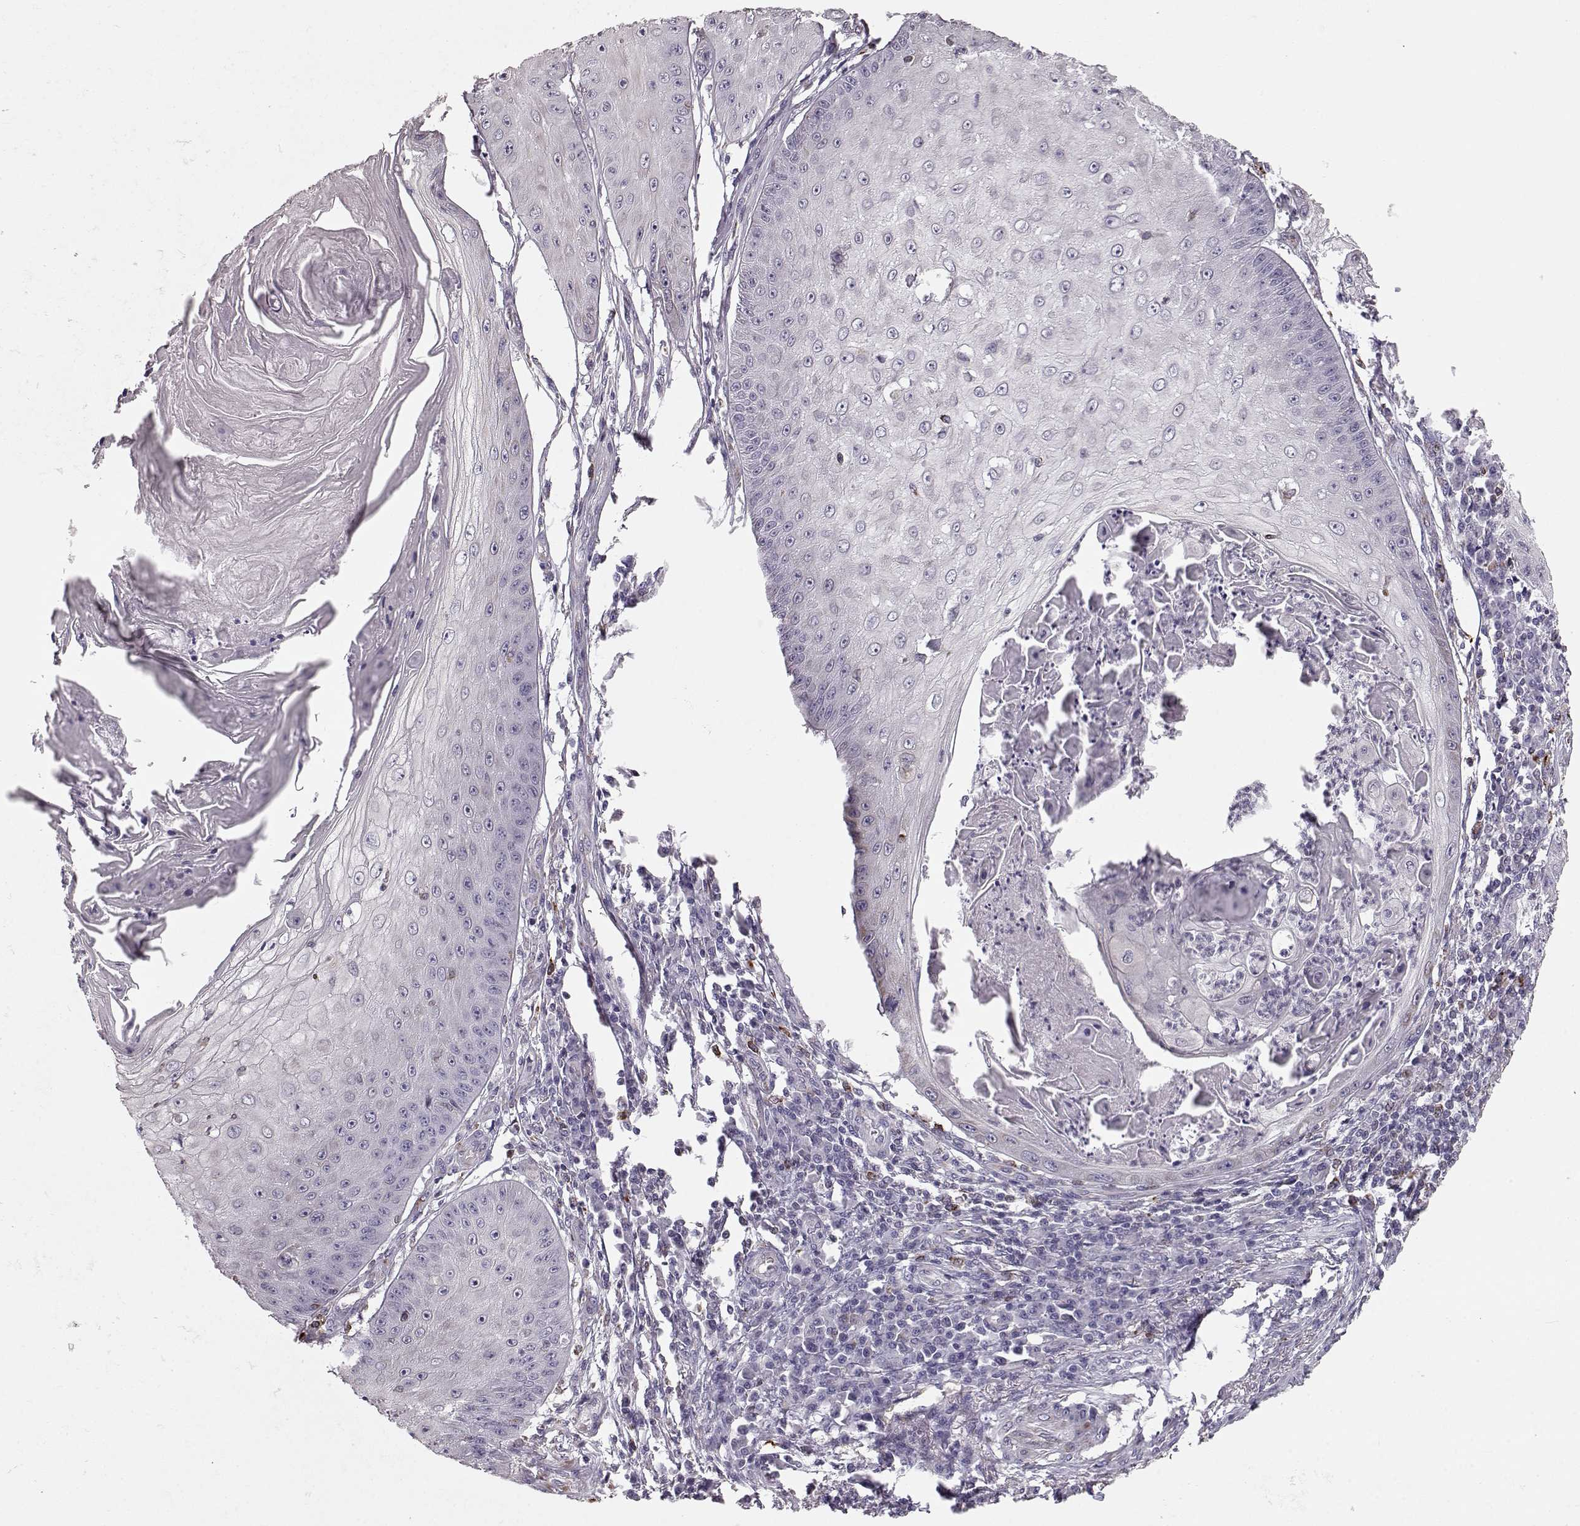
{"staining": {"intensity": "negative", "quantity": "none", "location": "none"}, "tissue": "skin cancer", "cell_type": "Tumor cells", "image_type": "cancer", "snomed": [{"axis": "morphology", "description": "Squamous cell carcinoma, NOS"}, {"axis": "topography", "description": "Skin"}], "caption": "Protein analysis of squamous cell carcinoma (skin) shows no significant expression in tumor cells.", "gene": "ELOVL5", "patient": {"sex": "male", "age": 70}}